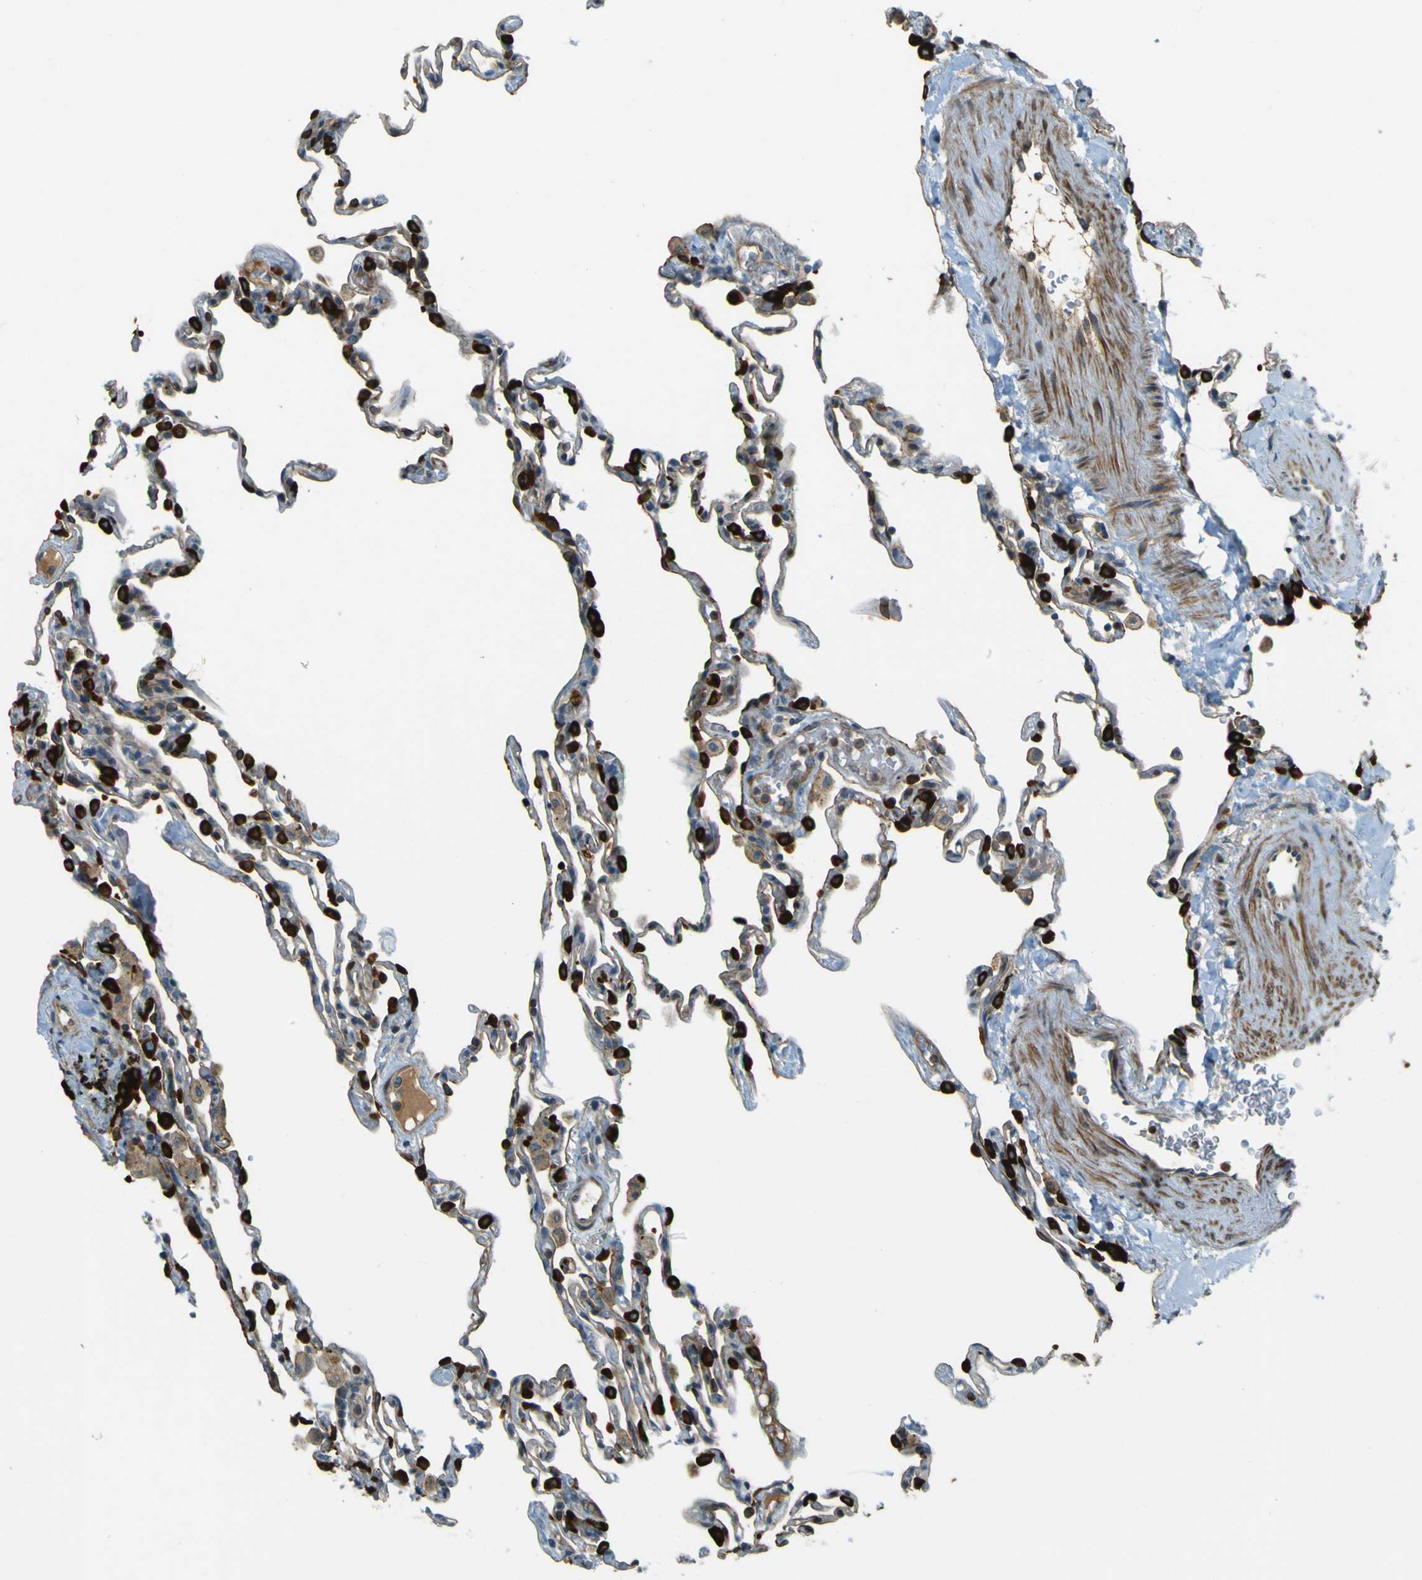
{"staining": {"intensity": "strong", "quantity": "25%-75%", "location": "cytoplasmic/membranous"}, "tissue": "lung", "cell_type": "Alveolar cells", "image_type": "normal", "snomed": [{"axis": "morphology", "description": "Normal tissue, NOS"}, {"axis": "topography", "description": "Lung"}], "caption": "Immunohistochemistry (IHC) (DAB) staining of benign lung demonstrates strong cytoplasmic/membranous protein positivity in approximately 25%-75% of alveolar cells.", "gene": "LPCAT1", "patient": {"sex": "male", "age": 59}}